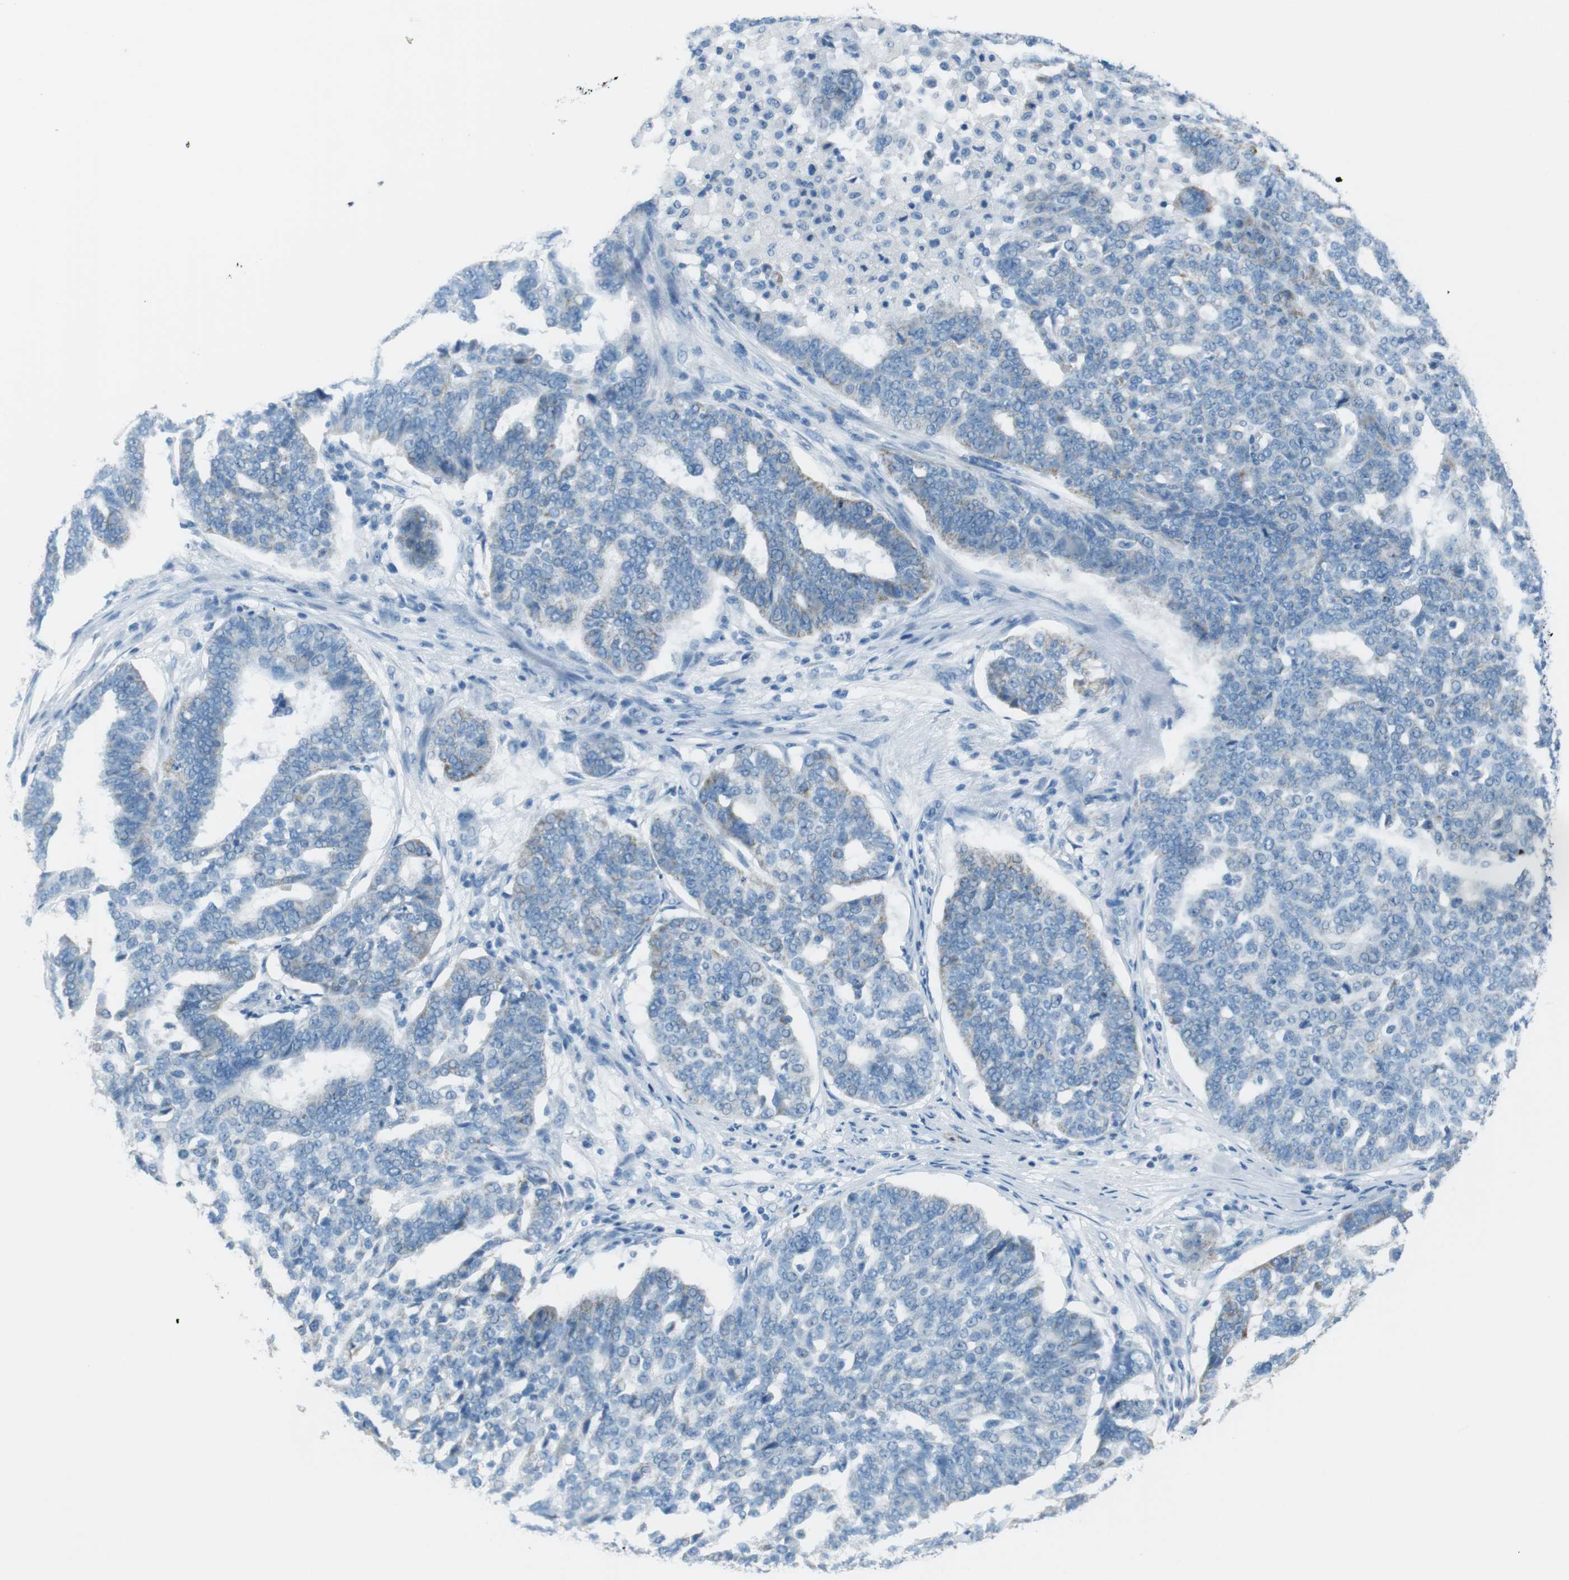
{"staining": {"intensity": "weak", "quantity": "<25%", "location": "cytoplasmic/membranous"}, "tissue": "ovarian cancer", "cell_type": "Tumor cells", "image_type": "cancer", "snomed": [{"axis": "morphology", "description": "Cystadenocarcinoma, serous, NOS"}, {"axis": "topography", "description": "Ovary"}], "caption": "The IHC image has no significant positivity in tumor cells of ovarian cancer (serous cystadenocarcinoma) tissue.", "gene": "DNAJA3", "patient": {"sex": "female", "age": 59}}